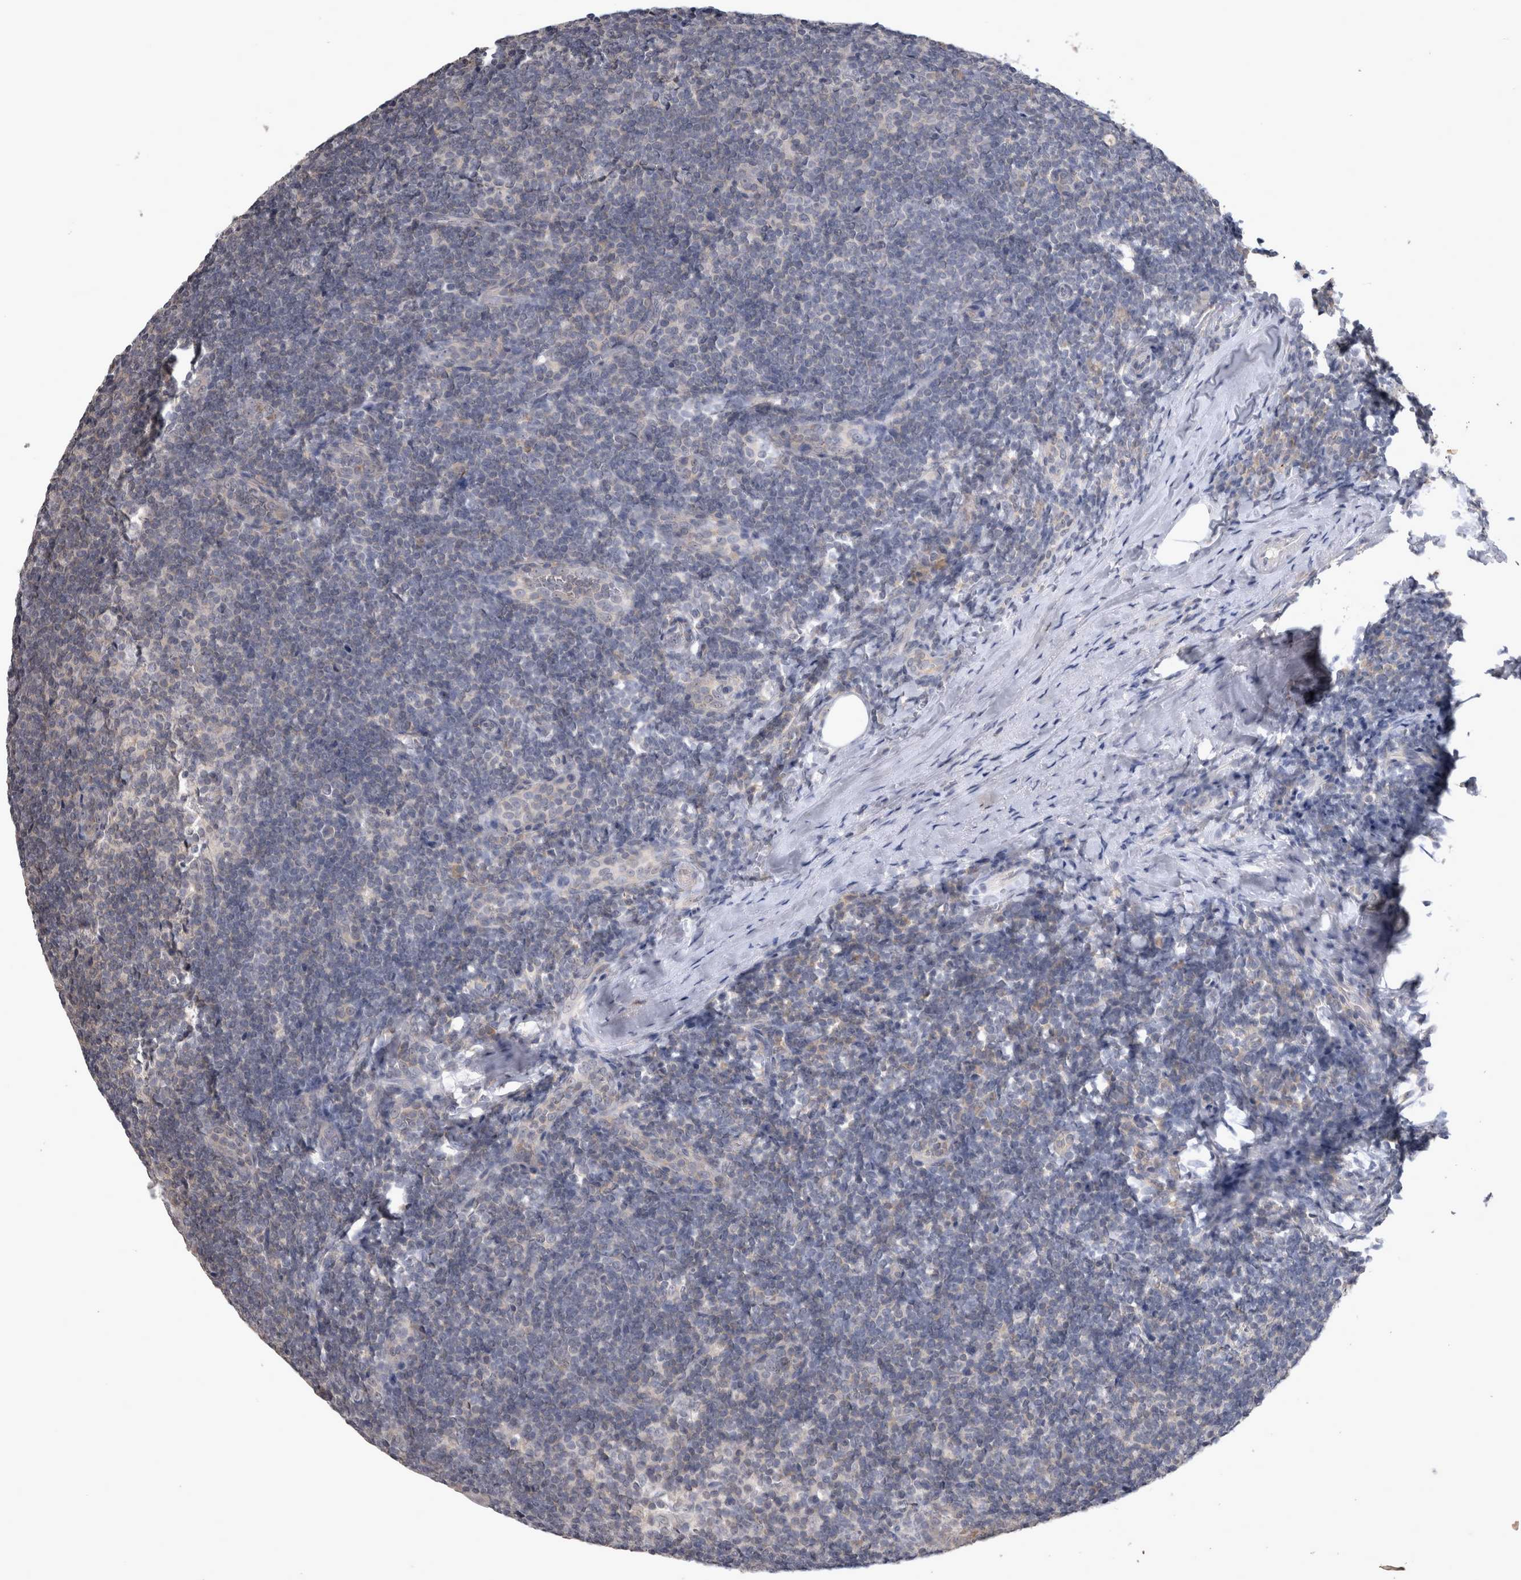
{"staining": {"intensity": "negative", "quantity": "none", "location": "none"}, "tissue": "tonsil", "cell_type": "Germinal center cells", "image_type": "normal", "snomed": [{"axis": "morphology", "description": "Normal tissue, NOS"}, {"axis": "topography", "description": "Tonsil"}], "caption": "The image displays no staining of germinal center cells in benign tonsil.", "gene": "WNT7A", "patient": {"sex": "male", "age": 37}}